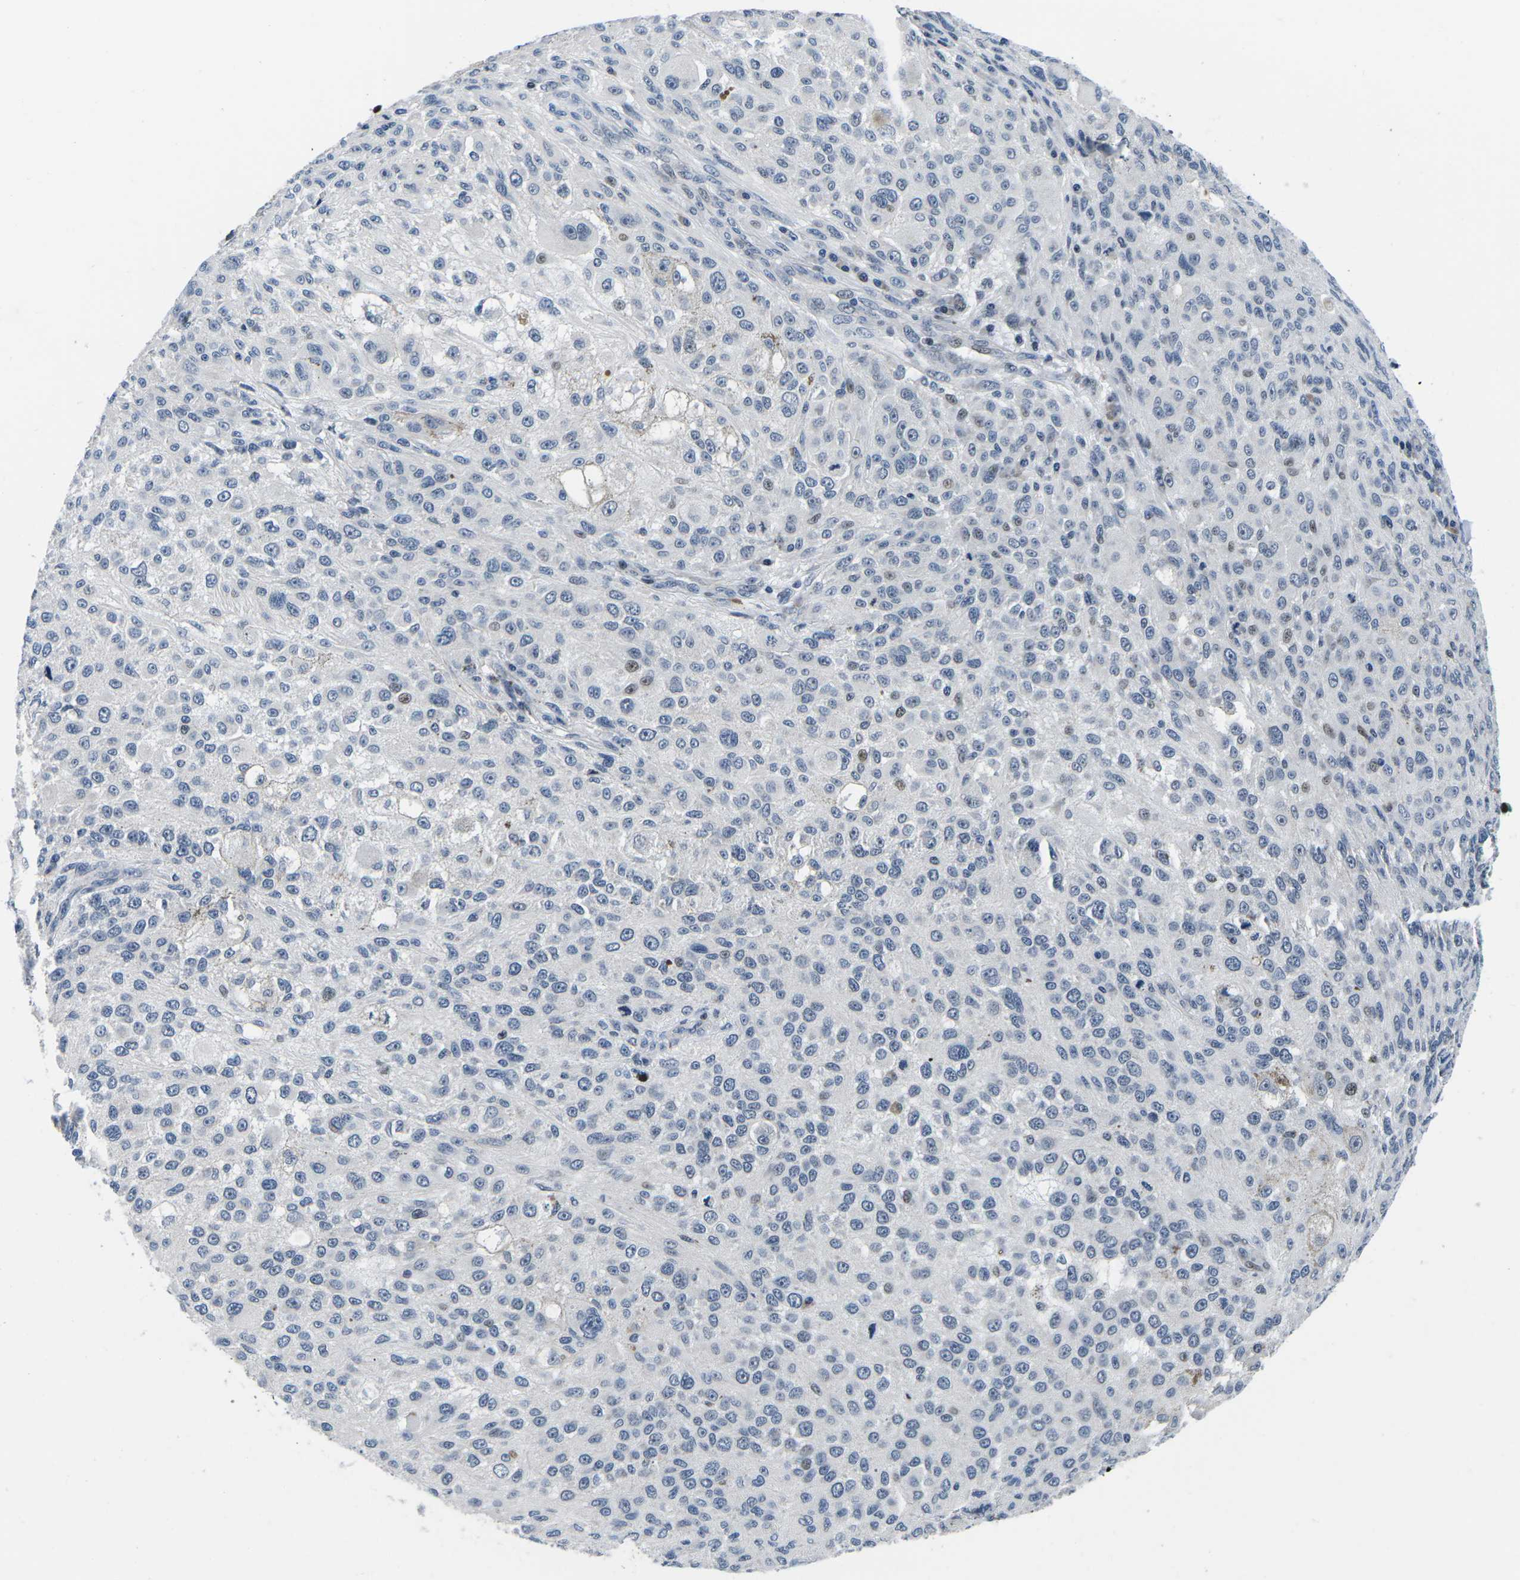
{"staining": {"intensity": "weak", "quantity": "<25%", "location": "nuclear"}, "tissue": "melanoma", "cell_type": "Tumor cells", "image_type": "cancer", "snomed": [{"axis": "morphology", "description": "Necrosis, NOS"}, {"axis": "morphology", "description": "Malignant melanoma, NOS"}, {"axis": "topography", "description": "Skin"}], "caption": "Tumor cells show no significant protein staining in melanoma.", "gene": "CDC73", "patient": {"sex": "female", "age": 87}}